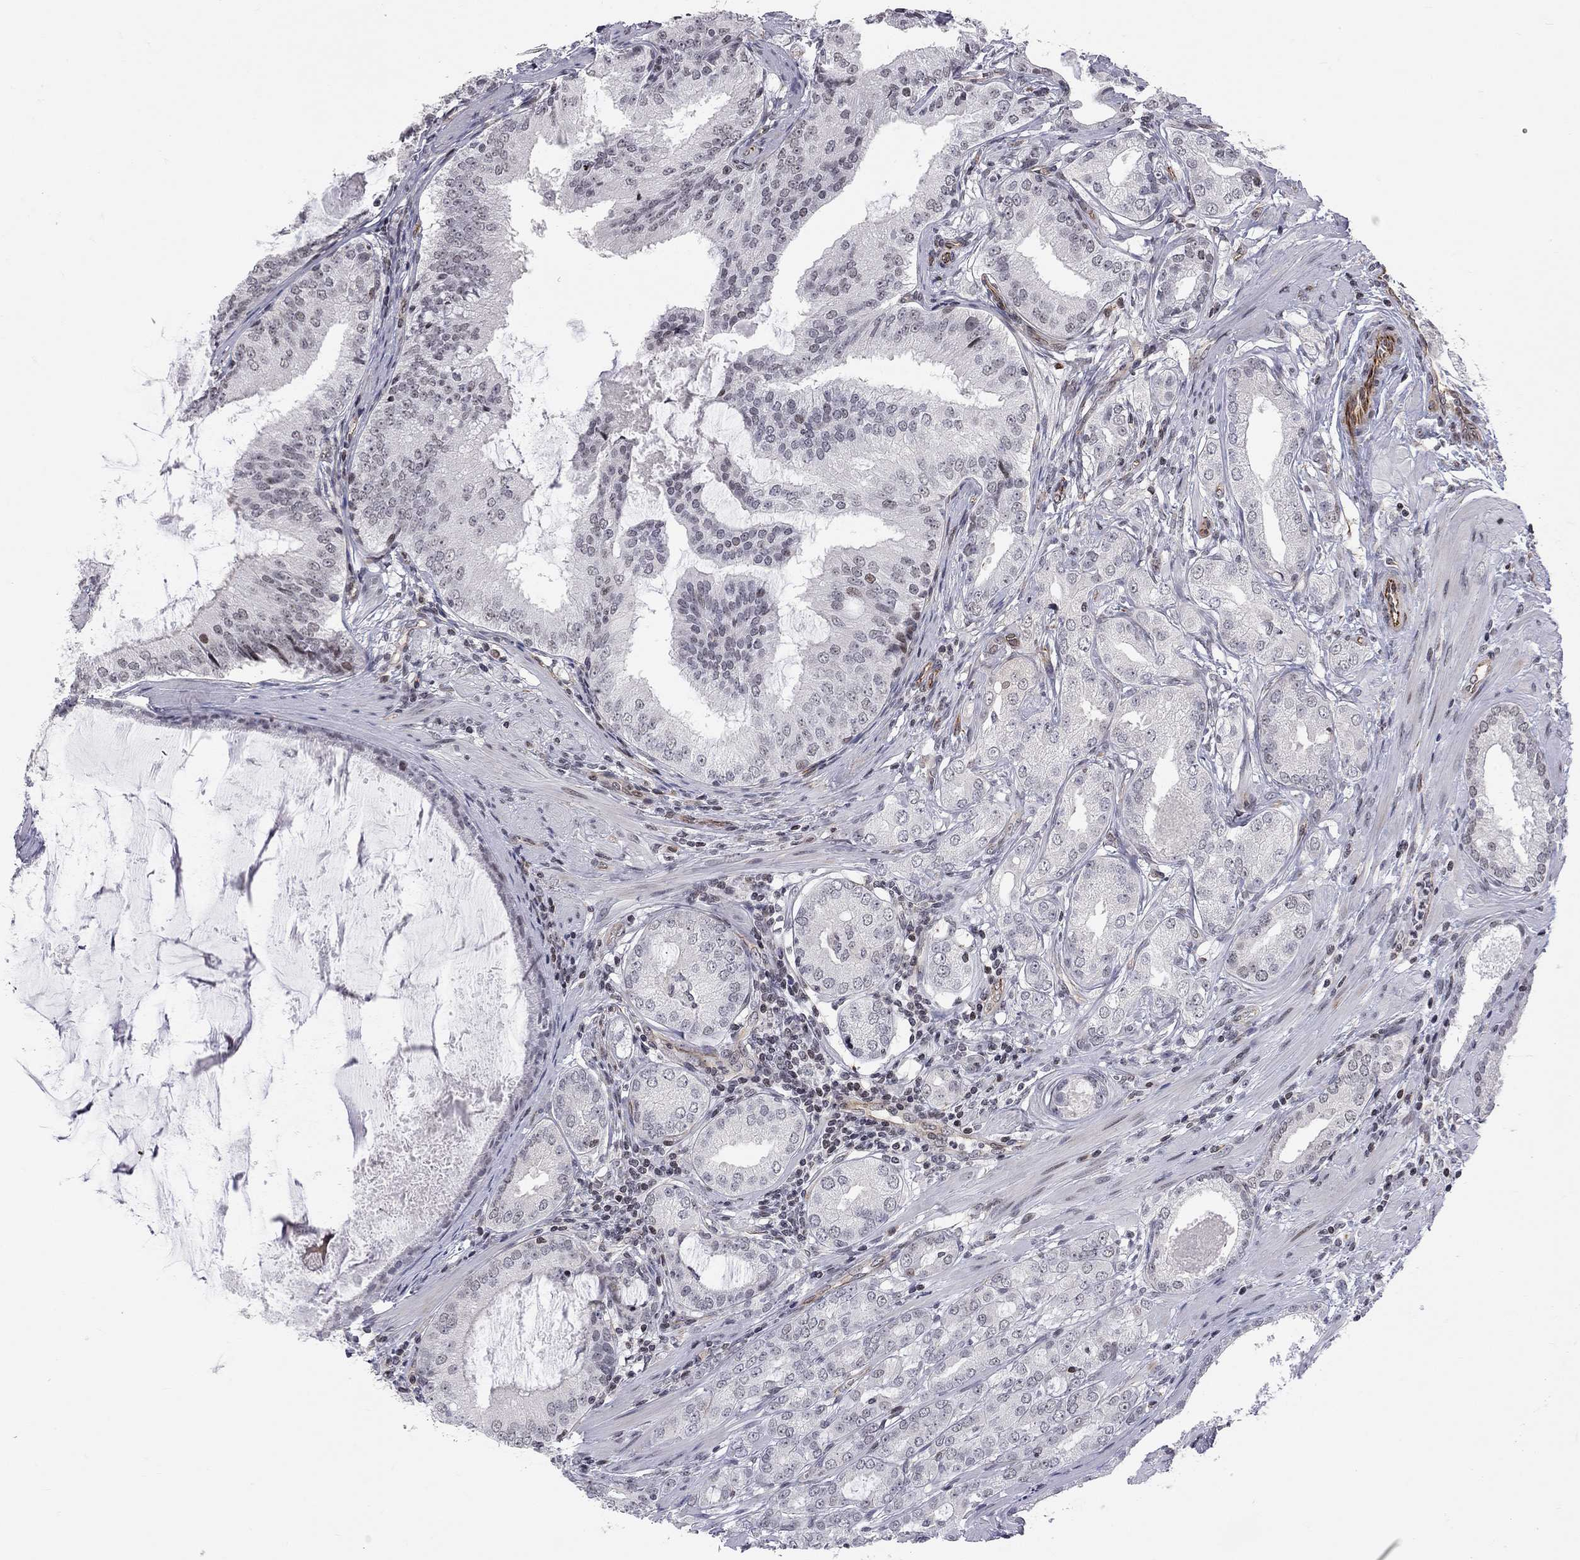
{"staining": {"intensity": "negative", "quantity": "none", "location": "none"}, "tissue": "prostate cancer", "cell_type": "Tumor cells", "image_type": "cancer", "snomed": [{"axis": "morphology", "description": "Adenocarcinoma, High grade"}, {"axis": "topography", "description": "Prostate and seminal vesicle, NOS"}], "caption": "Tumor cells show no significant protein staining in prostate cancer (high-grade adenocarcinoma). (DAB (3,3'-diaminobenzidine) IHC, high magnification).", "gene": "MTNR1B", "patient": {"sex": "male", "age": 62}}